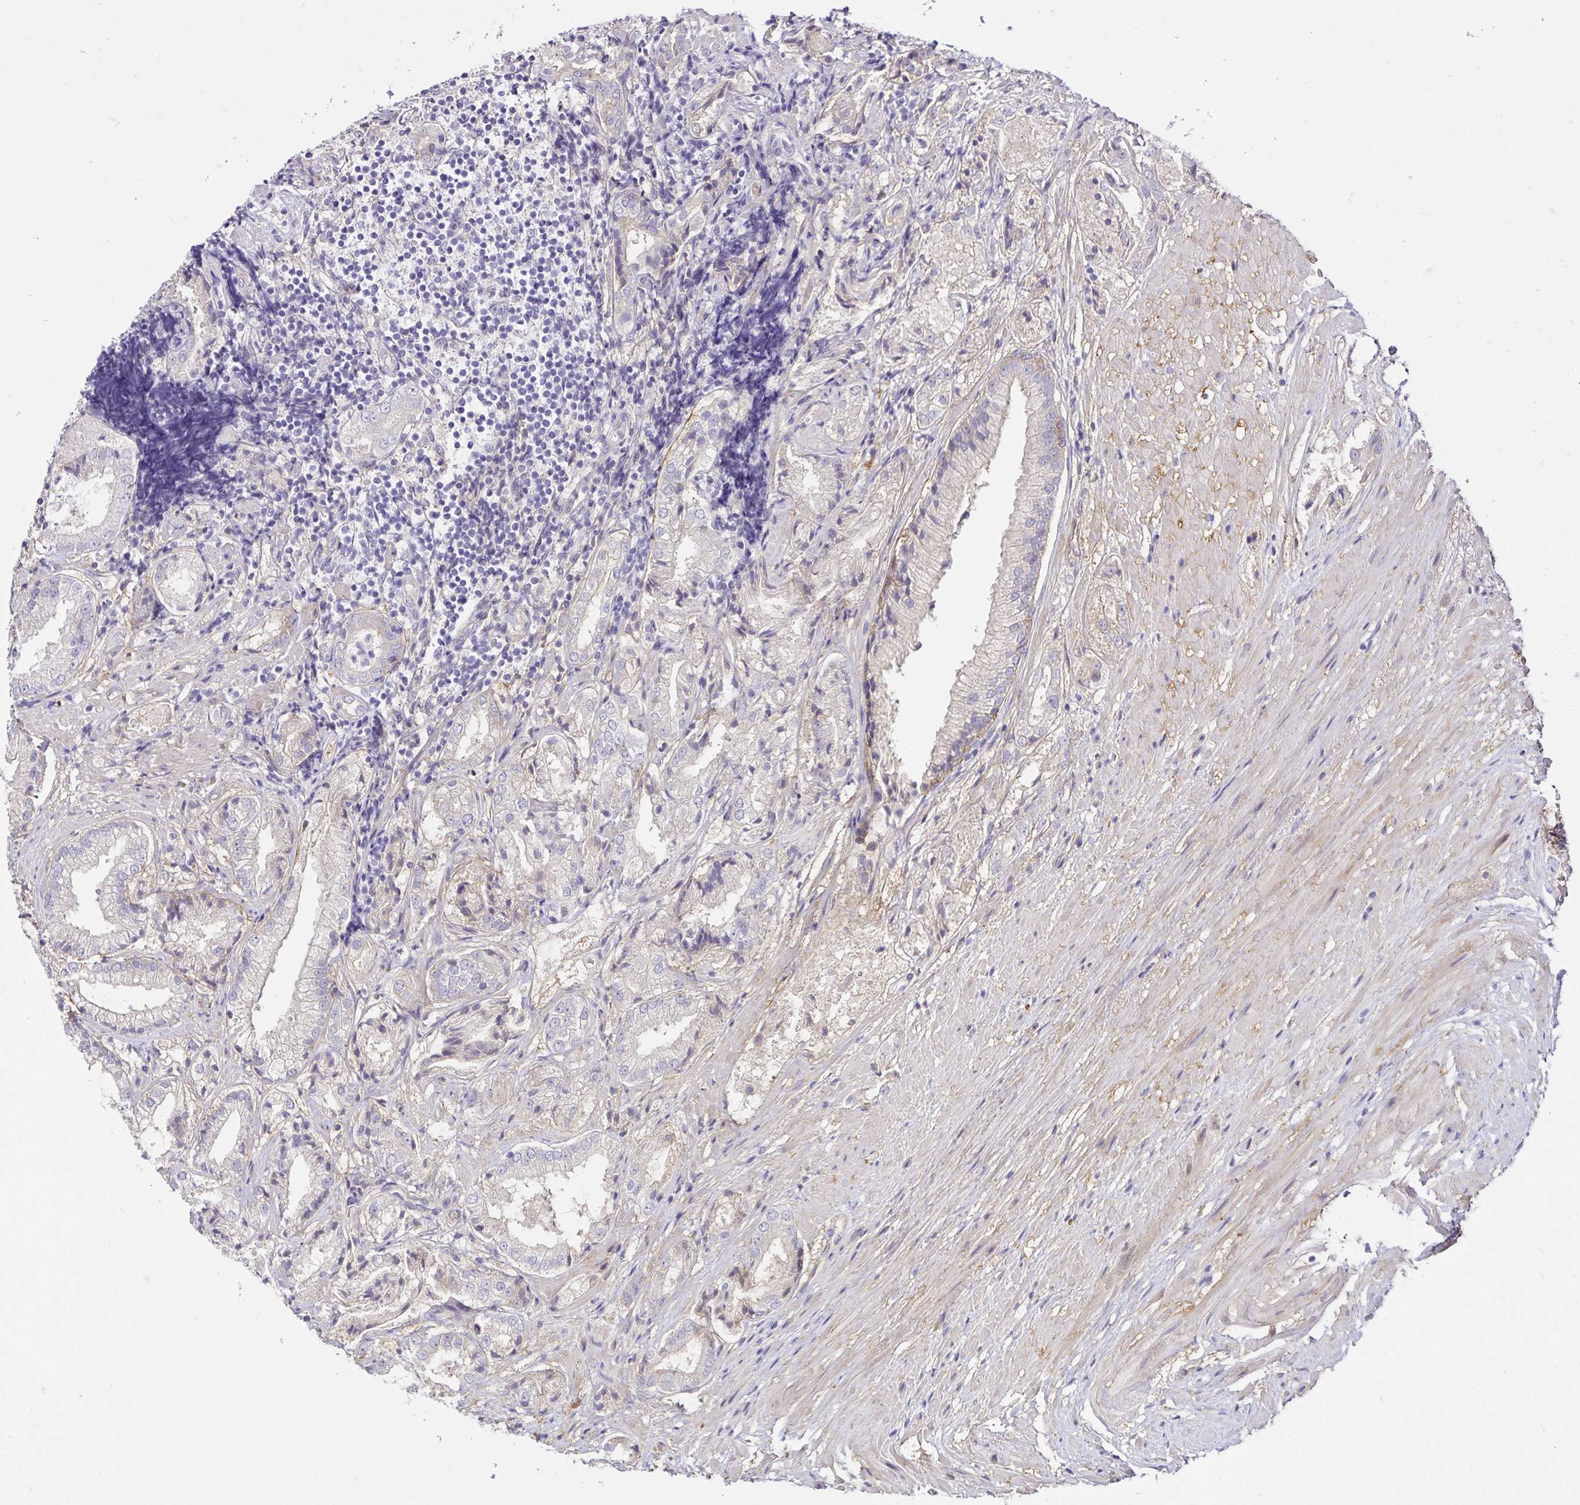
{"staining": {"intensity": "negative", "quantity": "none", "location": "none"}, "tissue": "prostate cancer", "cell_type": "Tumor cells", "image_type": "cancer", "snomed": [{"axis": "morphology", "description": "Adenocarcinoma, High grade"}, {"axis": "topography", "description": "Prostate"}], "caption": "Immunohistochemistry histopathology image of human prostate cancer stained for a protein (brown), which demonstrates no expression in tumor cells. The staining is performed using DAB (3,3'-diaminobenzidine) brown chromogen with nuclei counter-stained in using hematoxylin.", "gene": "GNG12", "patient": {"sex": "male", "age": 61}}